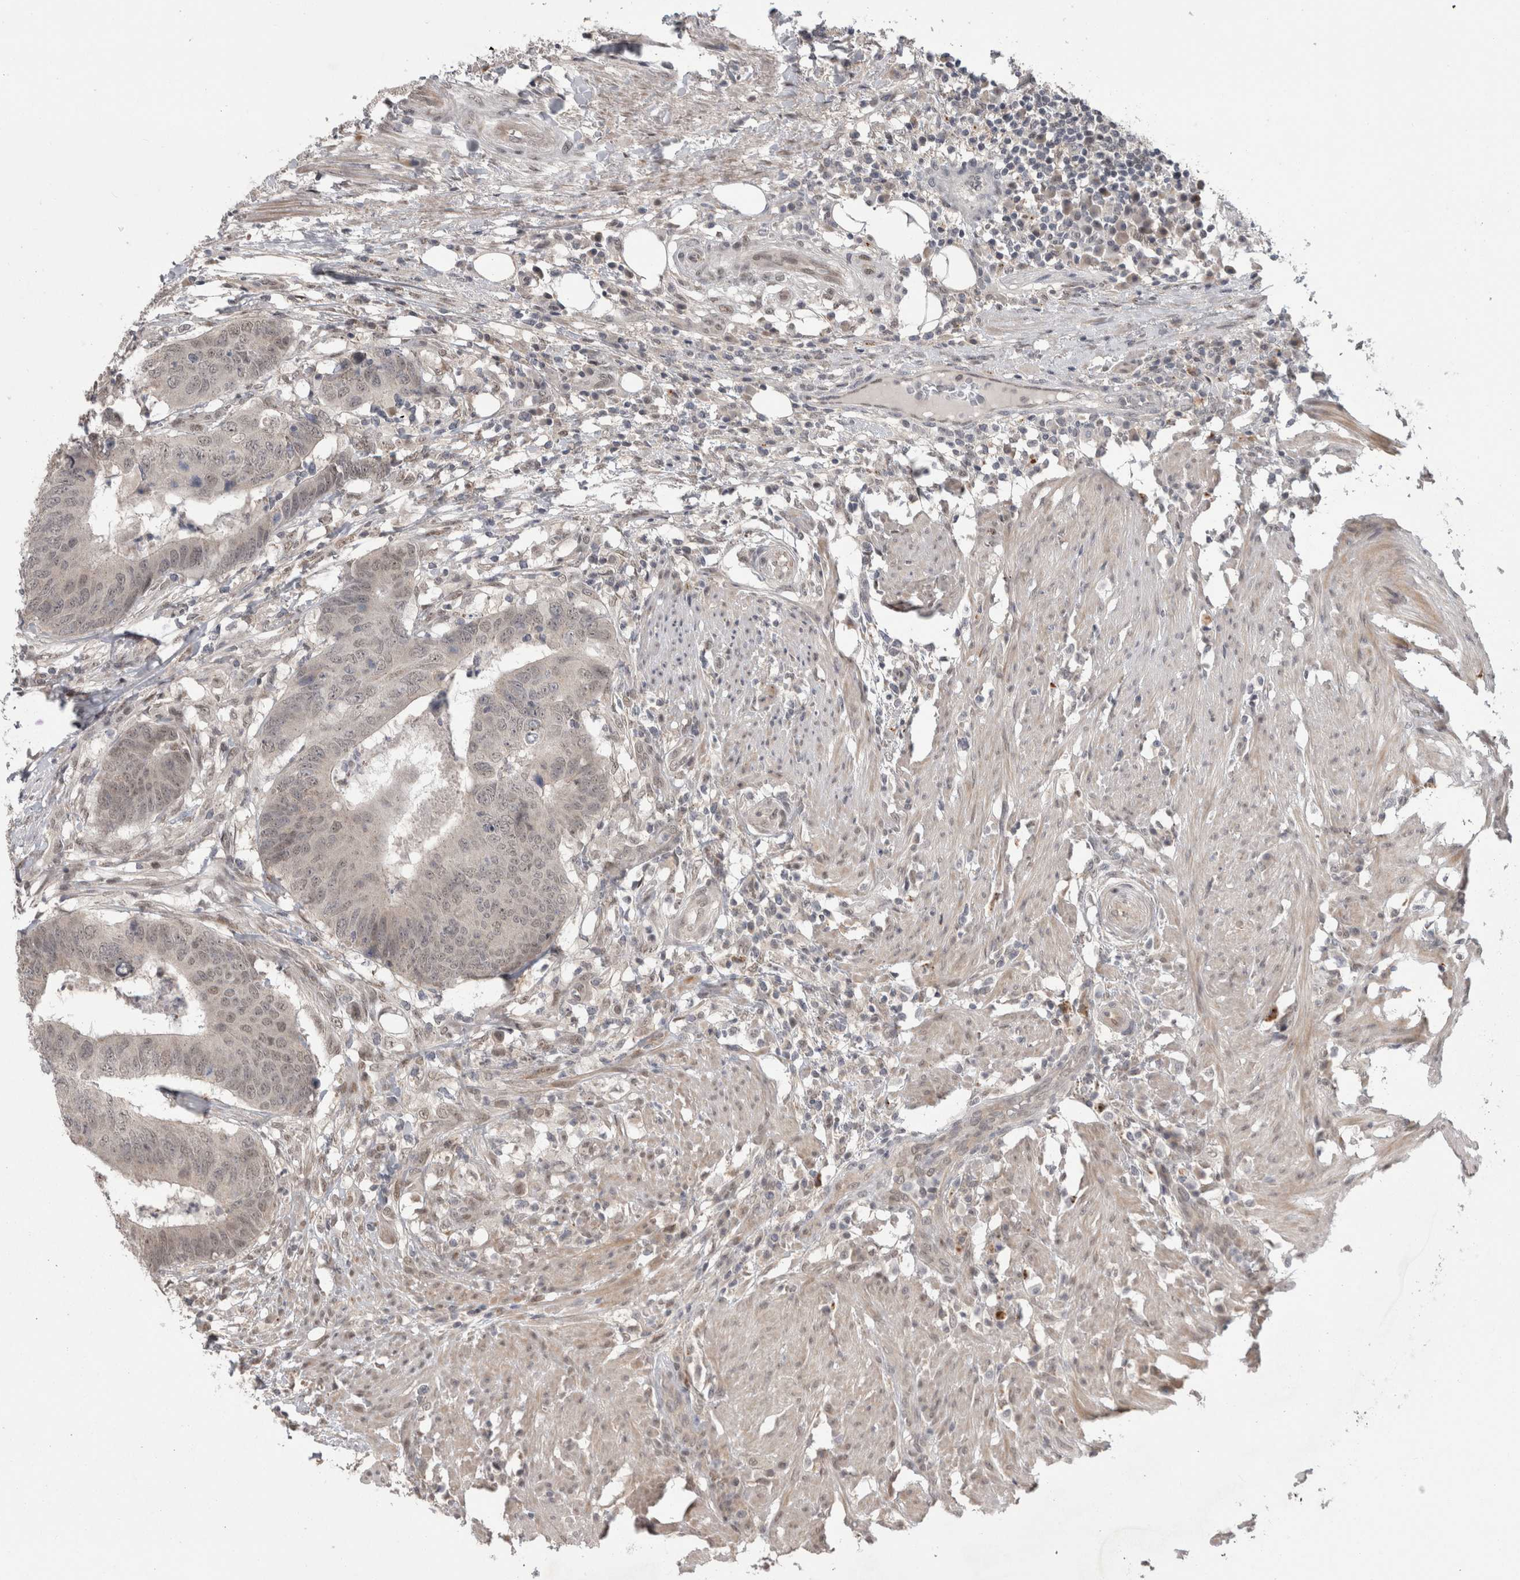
{"staining": {"intensity": "weak", "quantity": "<25%", "location": "cytoplasmic/membranous,nuclear"}, "tissue": "colorectal cancer", "cell_type": "Tumor cells", "image_type": "cancer", "snomed": [{"axis": "morphology", "description": "Adenocarcinoma, NOS"}, {"axis": "topography", "description": "Colon"}], "caption": "Immunohistochemical staining of human adenocarcinoma (colorectal) shows no significant expression in tumor cells. The staining is performed using DAB (3,3'-diaminobenzidine) brown chromogen with nuclei counter-stained in using hematoxylin.", "gene": "MTBP", "patient": {"sex": "male", "age": 56}}